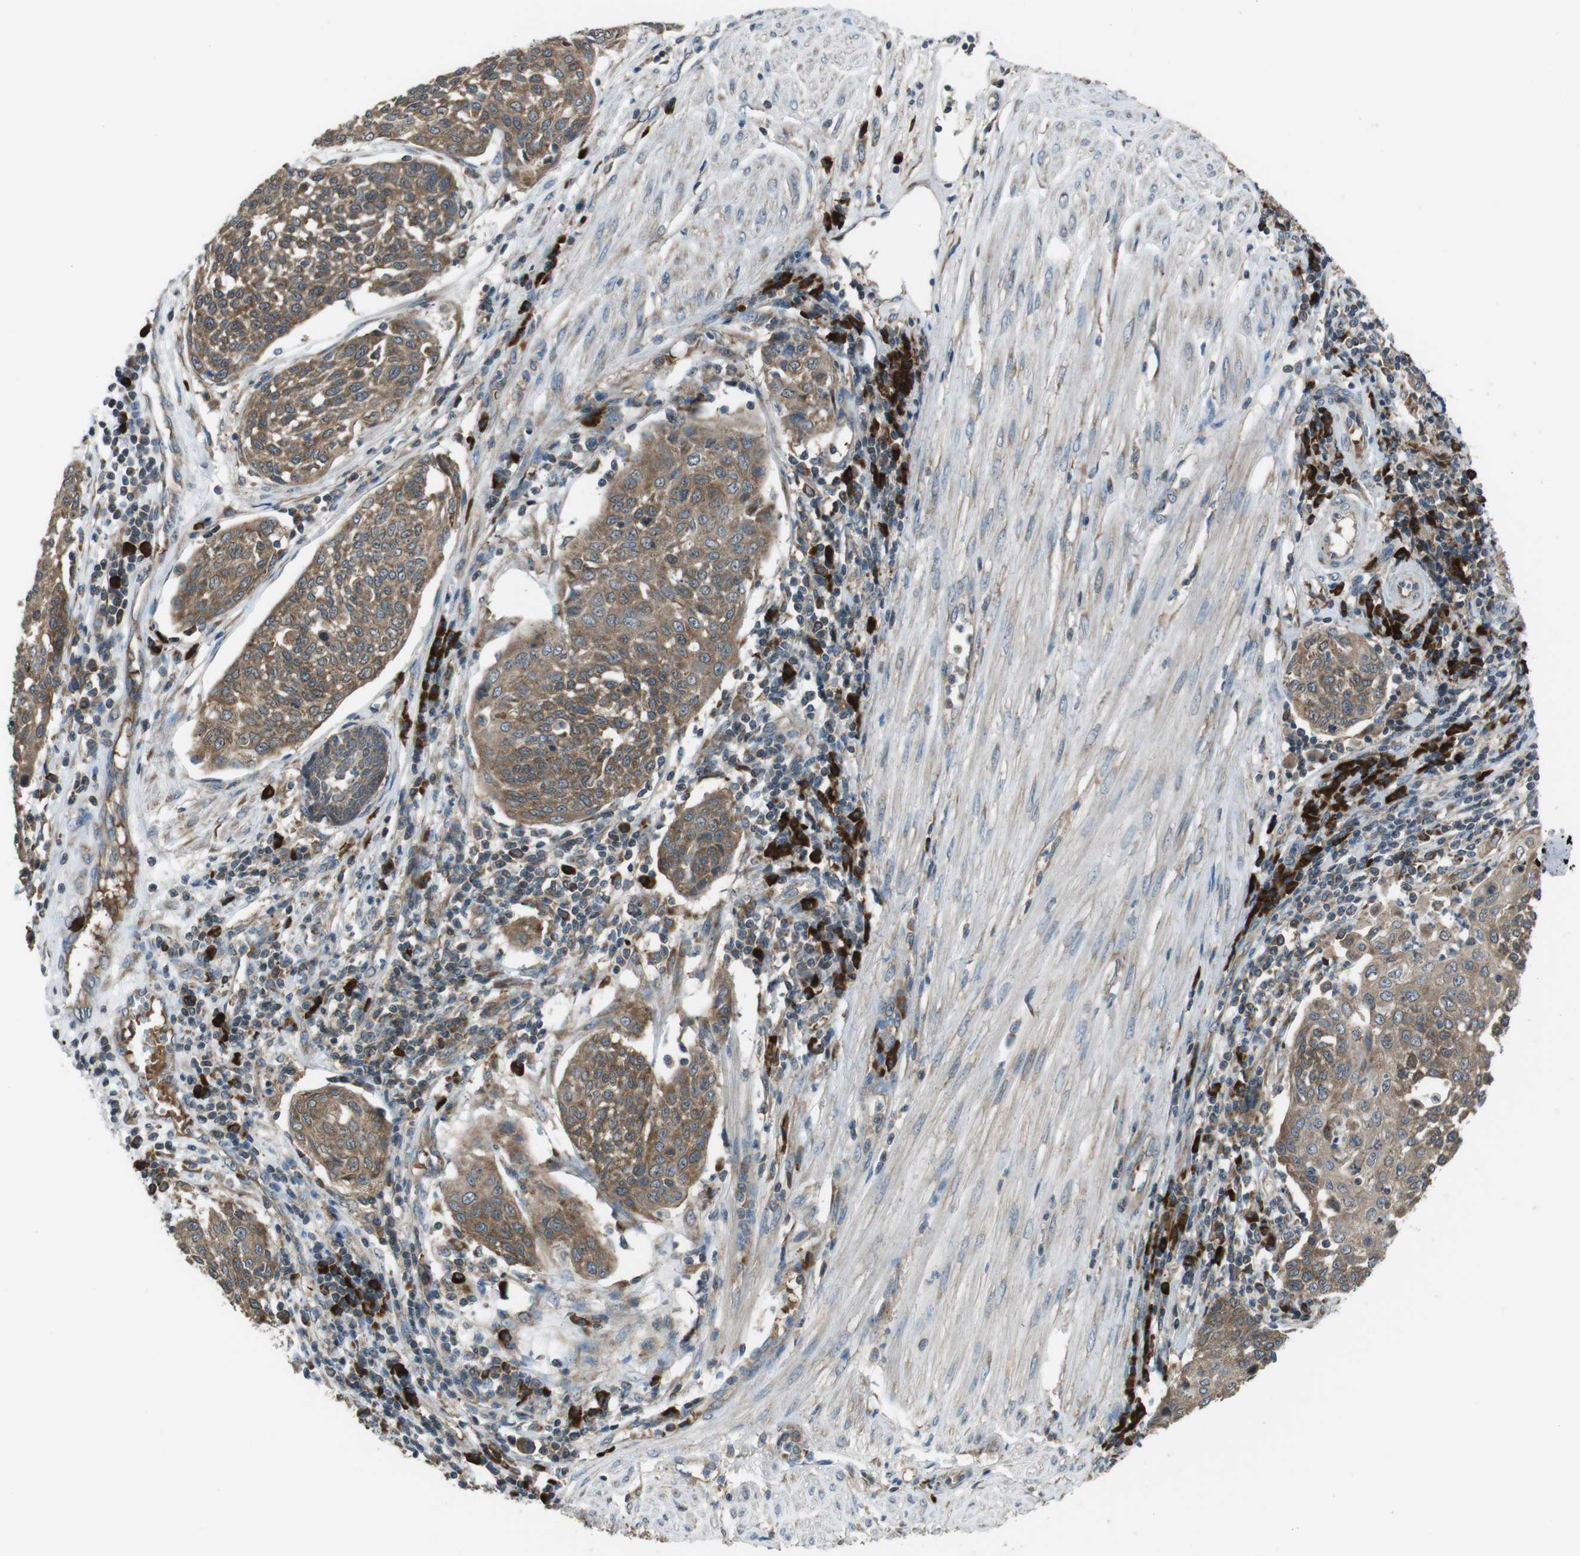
{"staining": {"intensity": "moderate", "quantity": ">75%", "location": "cytoplasmic/membranous"}, "tissue": "cervical cancer", "cell_type": "Tumor cells", "image_type": "cancer", "snomed": [{"axis": "morphology", "description": "Squamous cell carcinoma, NOS"}, {"axis": "topography", "description": "Cervix"}], "caption": "A histopathology image of cervical cancer stained for a protein displays moderate cytoplasmic/membranous brown staining in tumor cells.", "gene": "SSR3", "patient": {"sex": "female", "age": 34}}